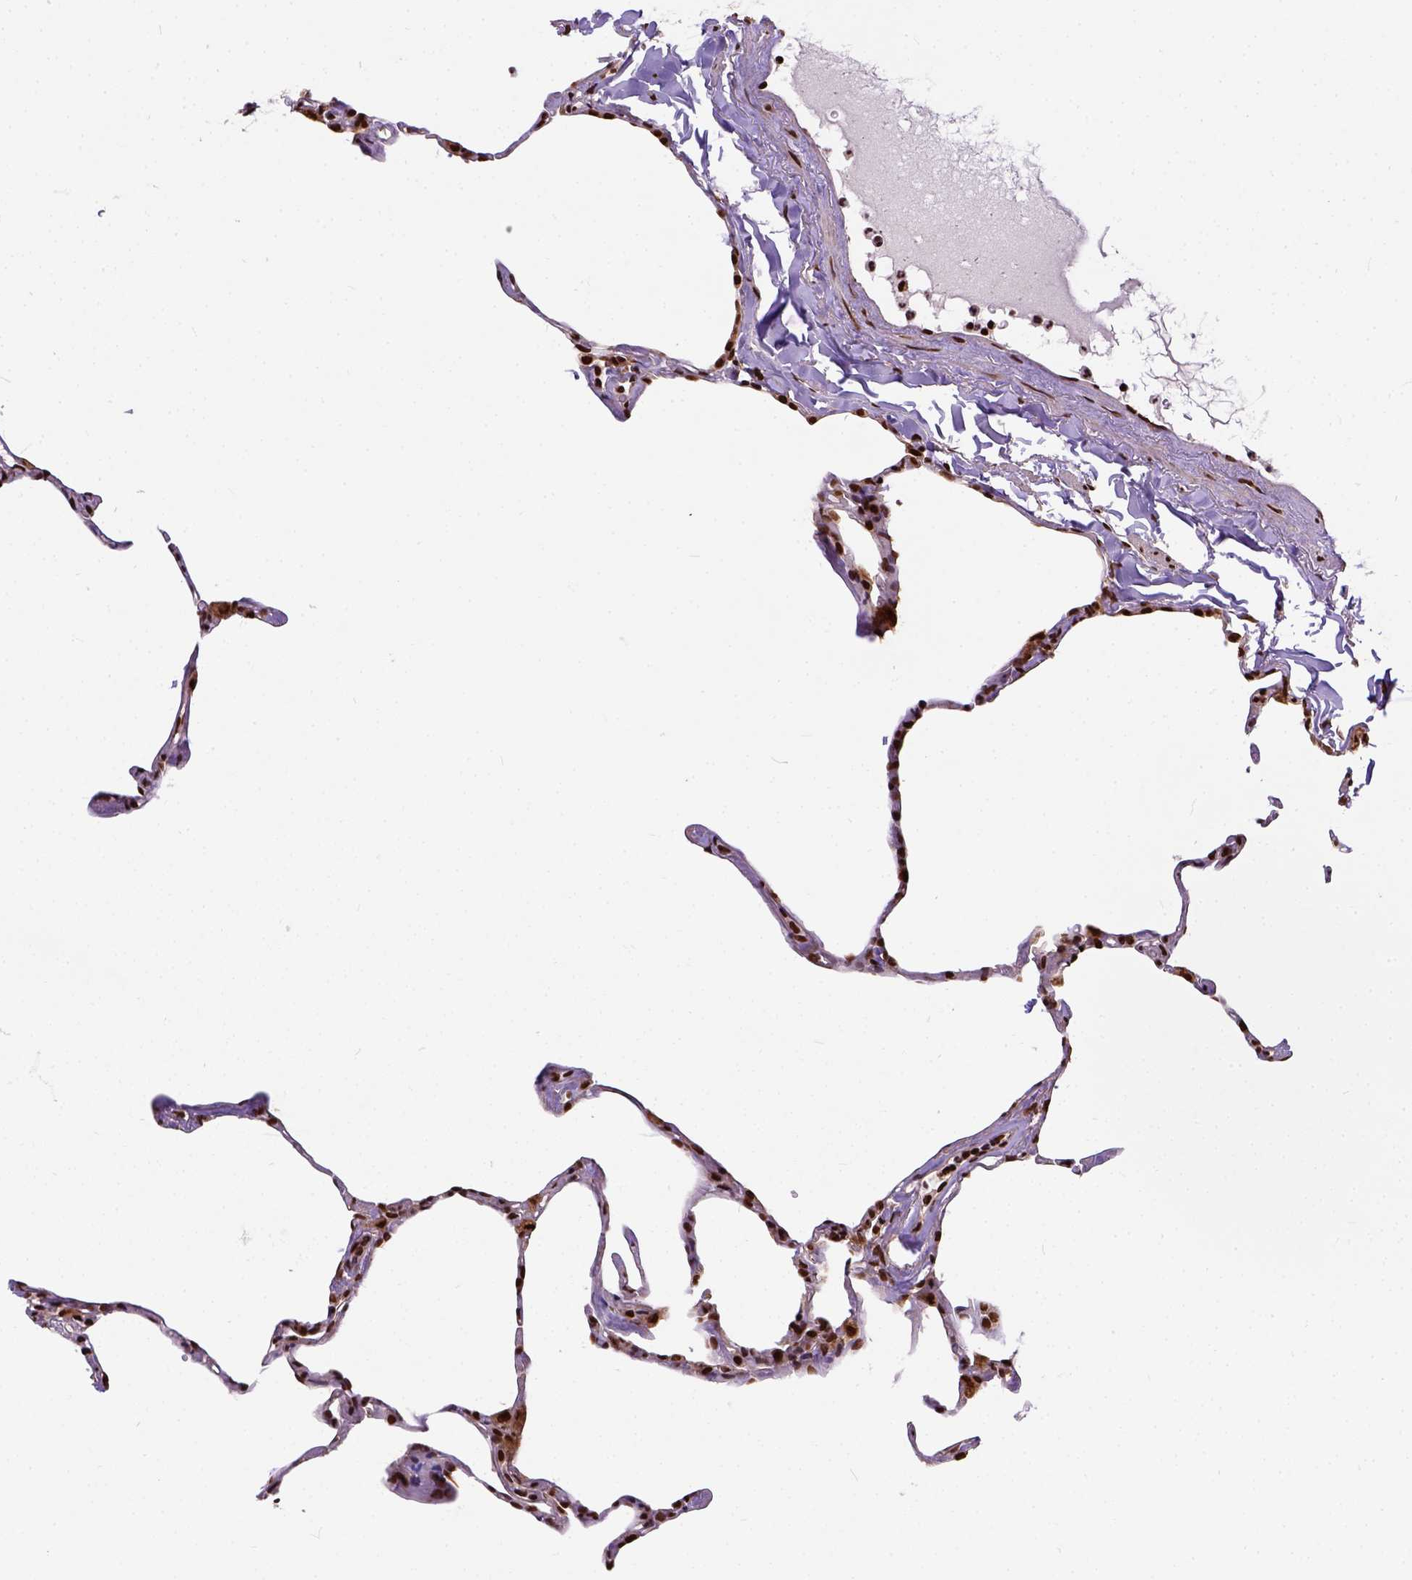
{"staining": {"intensity": "strong", "quantity": ">75%", "location": "nuclear"}, "tissue": "lung", "cell_type": "Alveolar cells", "image_type": "normal", "snomed": [{"axis": "morphology", "description": "Normal tissue, NOS"}, {"axis": "topography", "description": "Lung"}], "caption": "Alveolar cells show strong nuclear staining in about >75% of cells in benign lung.", "gene": "NACC1", "patient": {"sex": "male", "age": 65}}